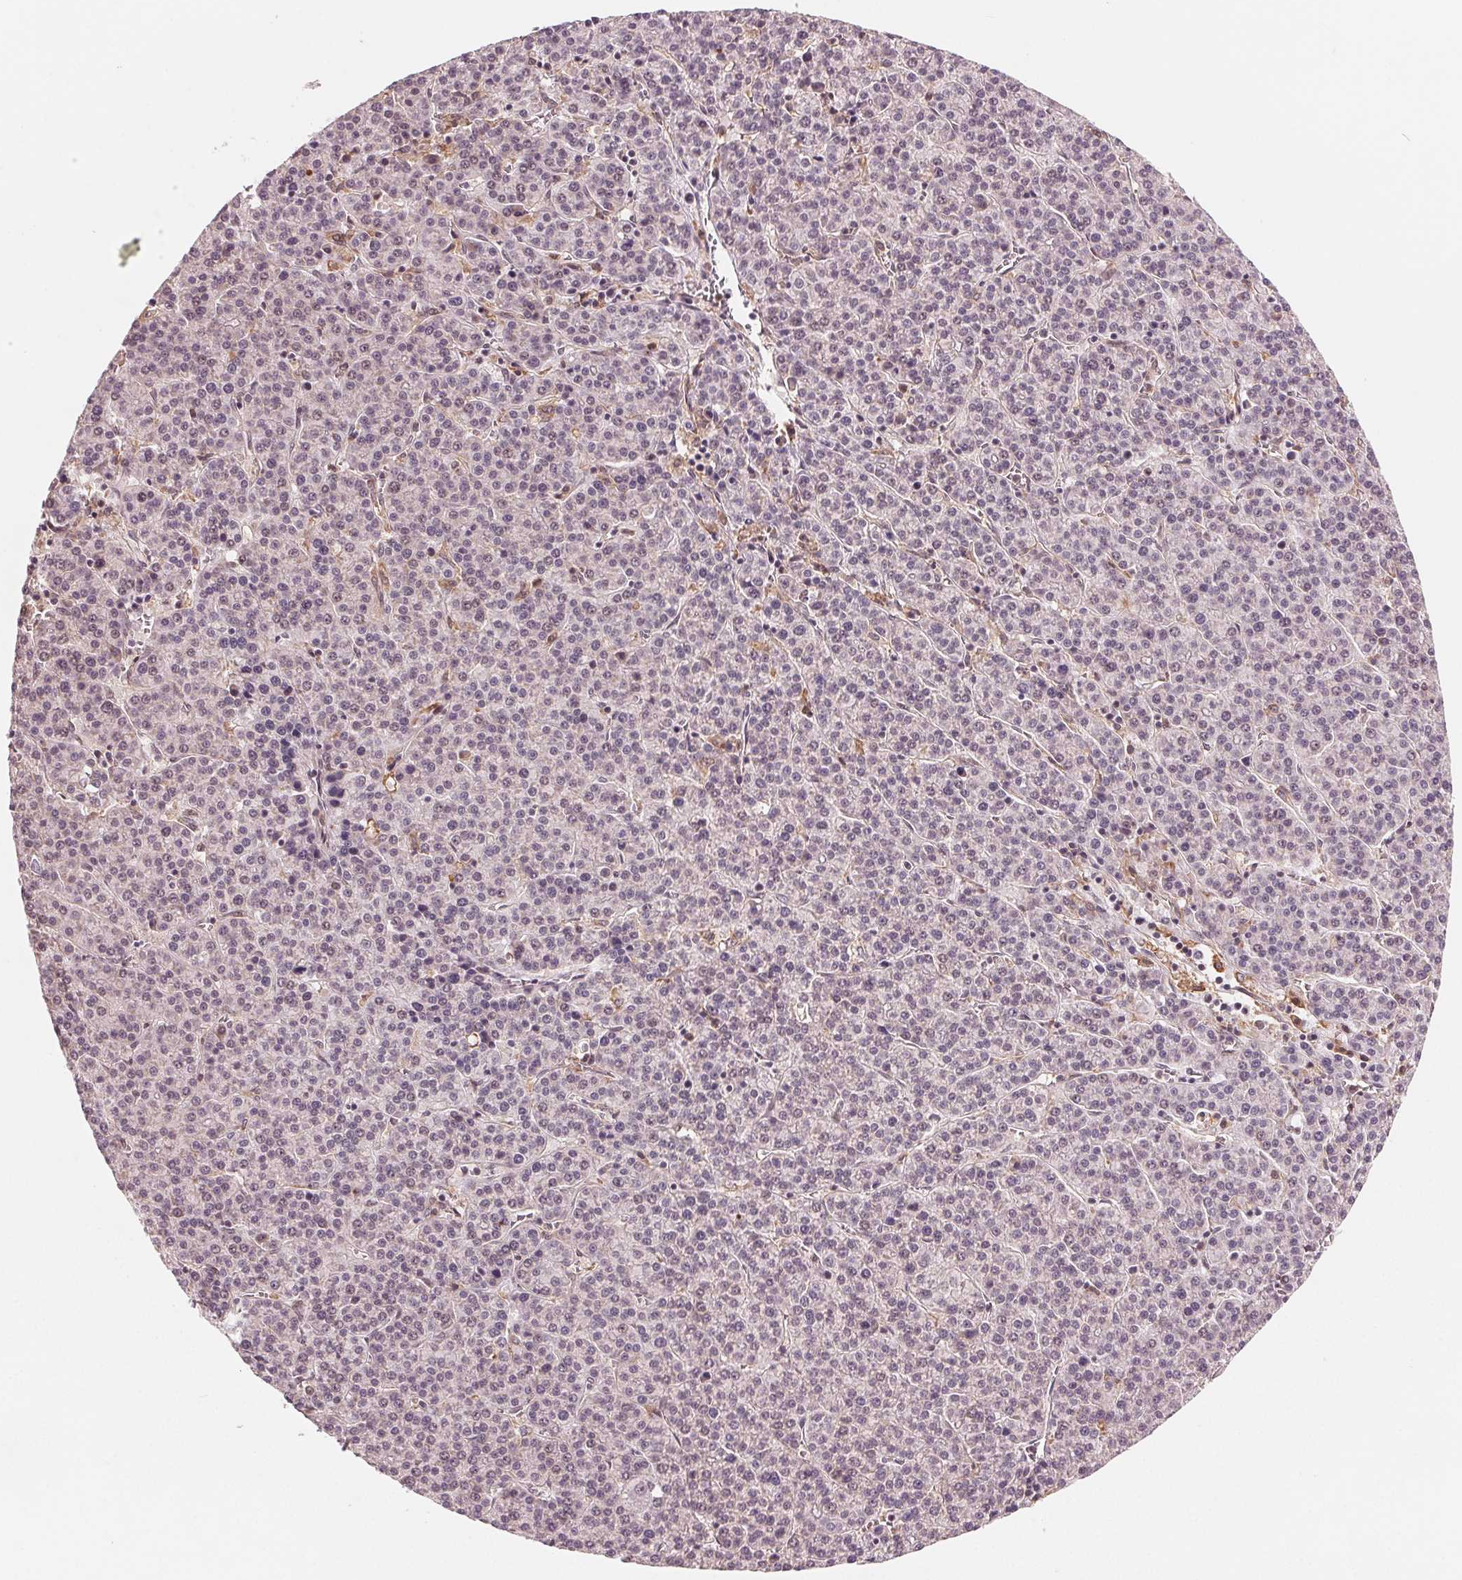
{"staining": {"intensity": "negative", "quantity": "none", "location": "none"}, "tissue": "liver cancer", "cell_type": "Tumor cells", "image_type": "cancer", "snomed": [{"axis": "morphology", "description": "Carcinoma, Hepatocellular, NOS"}, {"axis": "topography", "description": "Liver"}], "caption": "This image is of liver cancer stained with IHC to label a protein in brown with the nuclei are counter-stained blue. There is no expression in tumor cells. (Immunohistochemistry (ihc), brightfield microscopy, high magnification).", "gene": "IL9R", "patient": {"sex": "female", "age": 58}}